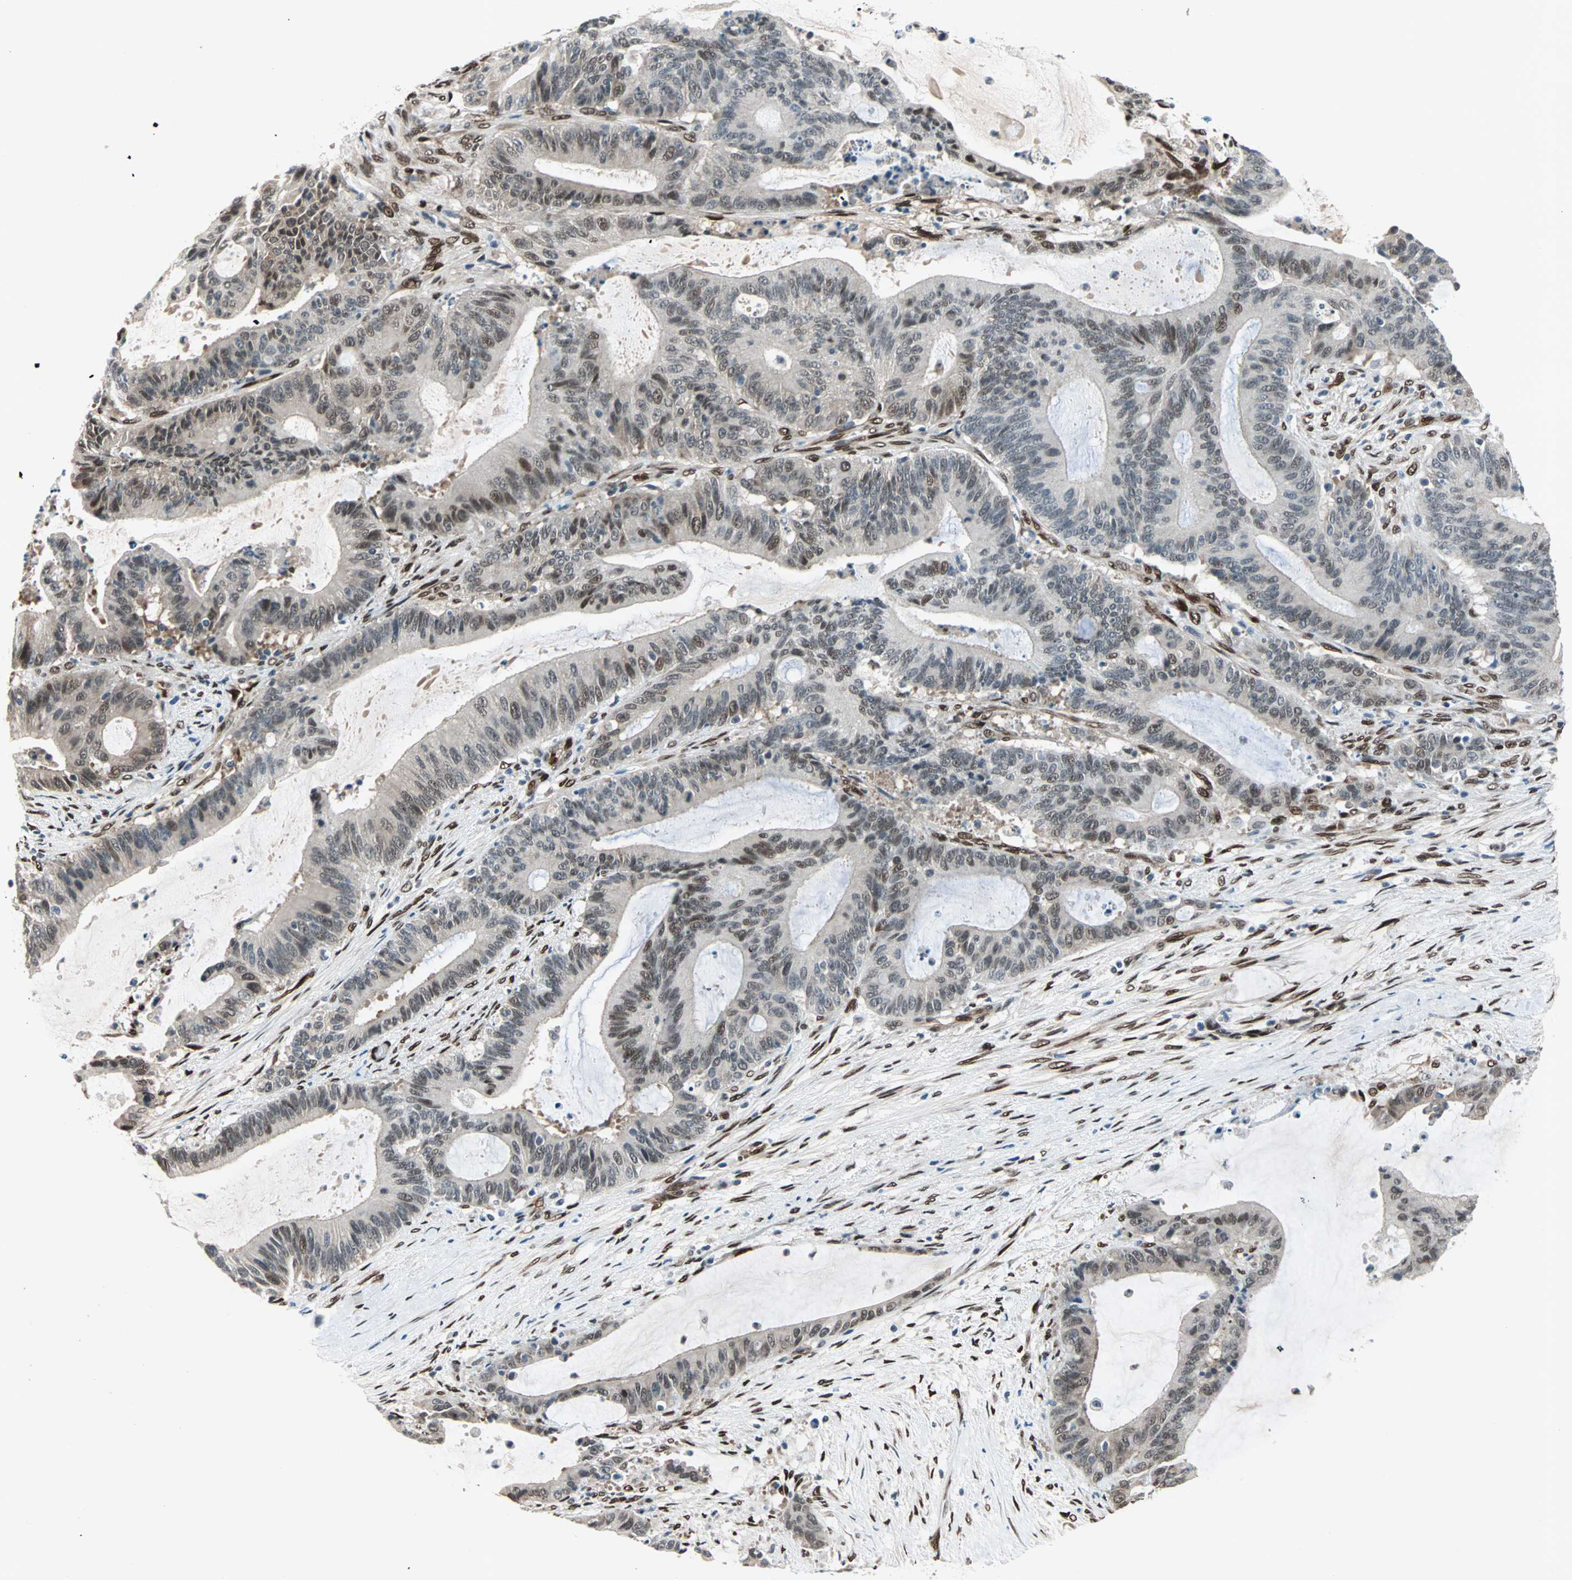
{"staining": {"intensity": "moderate", "quantity": "<25%", "location": "nuclear"}, "tissue": "liver cancer", "cell_type": "Tumor cells", "image_type": "cancer", "snomed": [{"axis": "morphology", "description": "Cholangiocarcinoma"}, {"axis": "topography", "description": "Liver"}], "caption": "IHC photomicrograph of liver cancer (cholangiocarcinoma) stained for a protein (brown), which displays low levels of moderate nuclear staining in approximately <25% of tumor cells.", "gene": "WWTR1", "patient": {"sex": "female", "age": 73}}